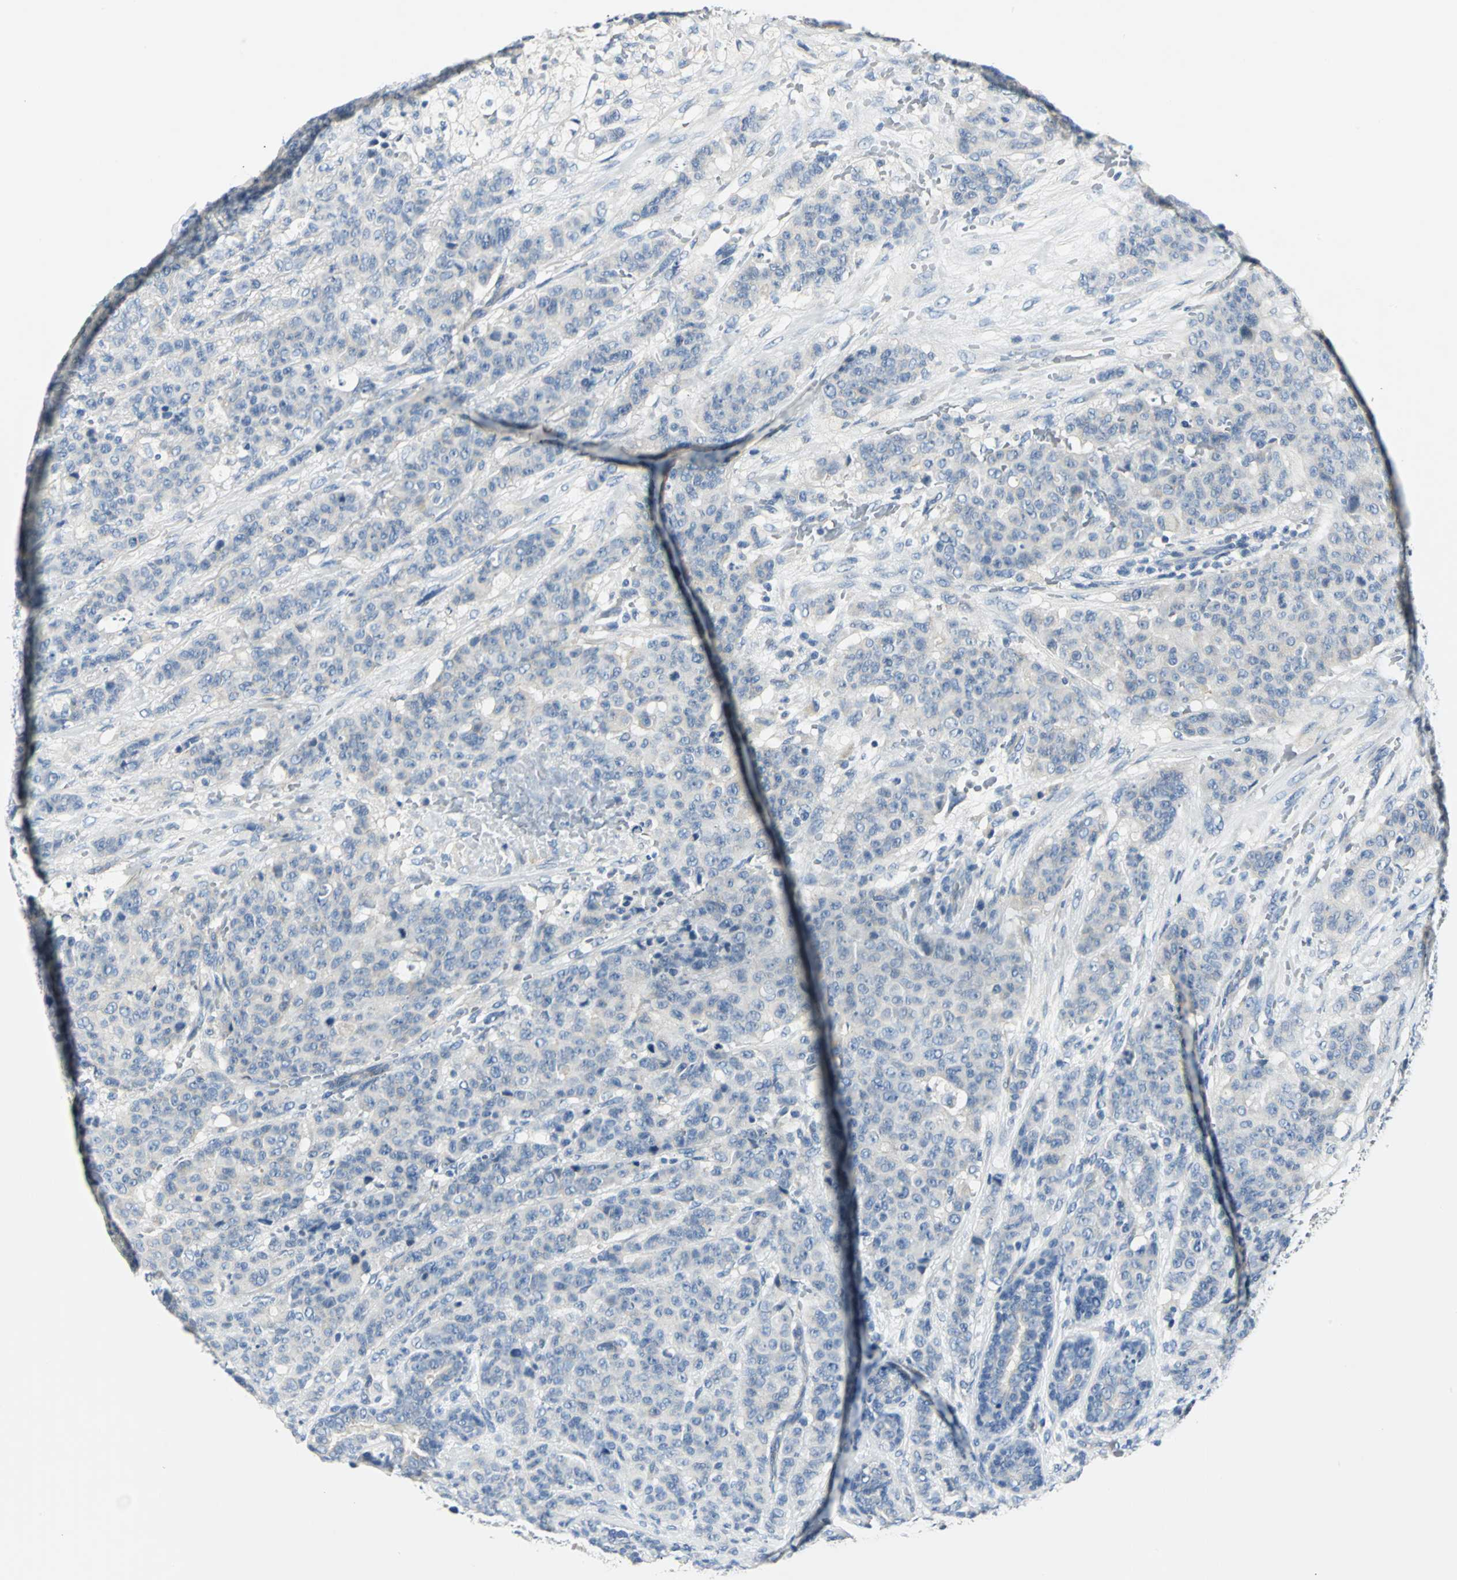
{"staining": {"intensity": "negative", "quantity": "none", "location": "none"}, "tissue": "breast cancer", "cell_type": "Tumor cells", "image_type": "cancer", "snomed": [{"axis": "morphology", "description": "Duct carcinoma"}, {"axis": "topography", "description": "Breast"}], "caption": "High power microscopy image of an immunohistochemistry (IHC) micrograph of breast cancer, revealing no significant expression in tumor cells.", "gene": "RIPOR1", "patient": {"sex": "female", "age": 40}}